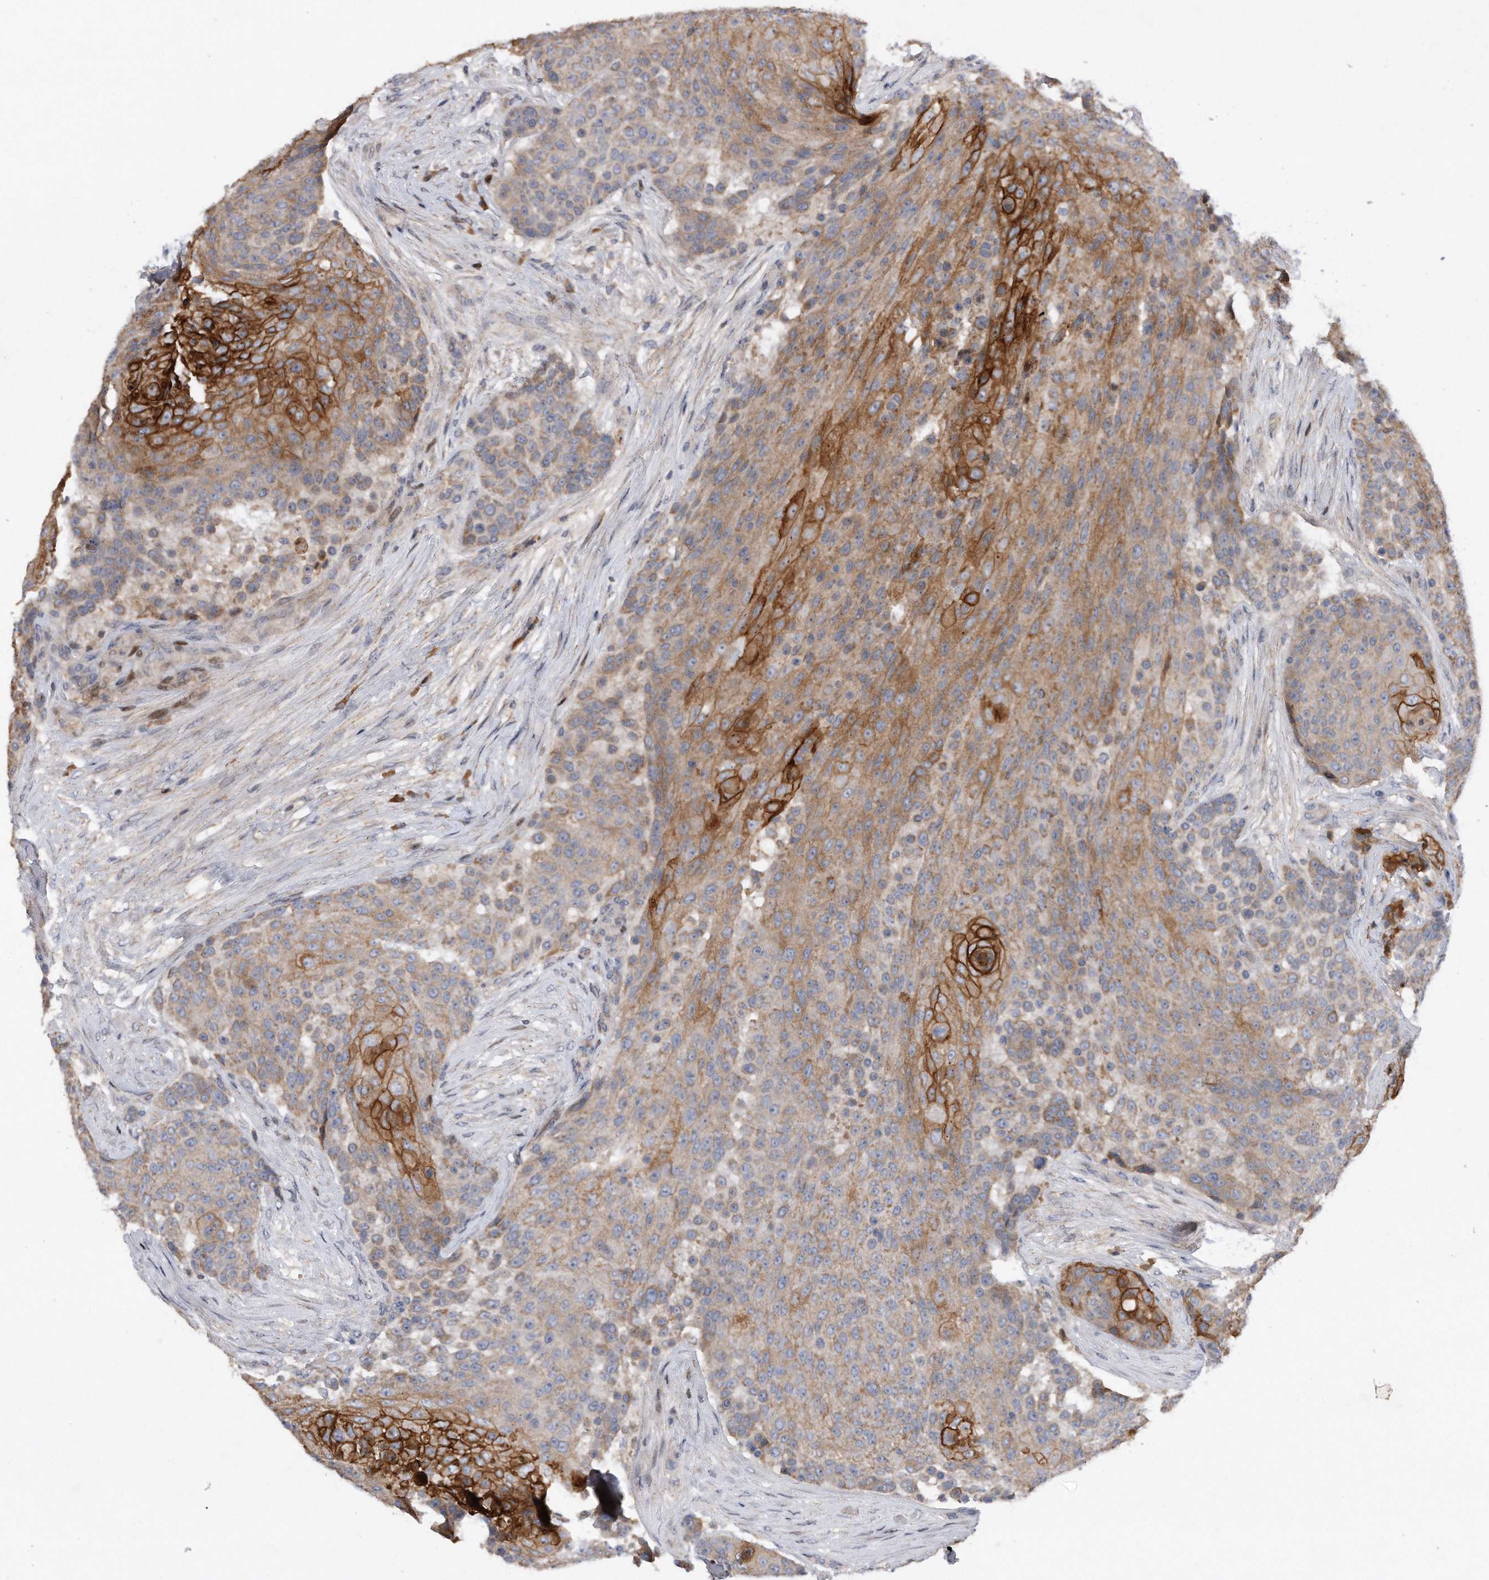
{"staining": {"intensity": "strong", "quantity": "<25%", "location": "cytoplasmic/membranous"}, "tissue": "urothelial cancer", "cell_type": "Tumor cells", "image_type": "cancer", "snomed": [{"axis": "morphology", "description": "Urothelial carcinoma, High grade"}, {"axis": "topography", "description": "Urinary bladder"}], "caption": "High-grade urothelial carcinoma stained with a protein marker demonstrates strong staining in tumor cells.", "gene": "CDH12", "patient": {"sex": "female", "age": 63}}